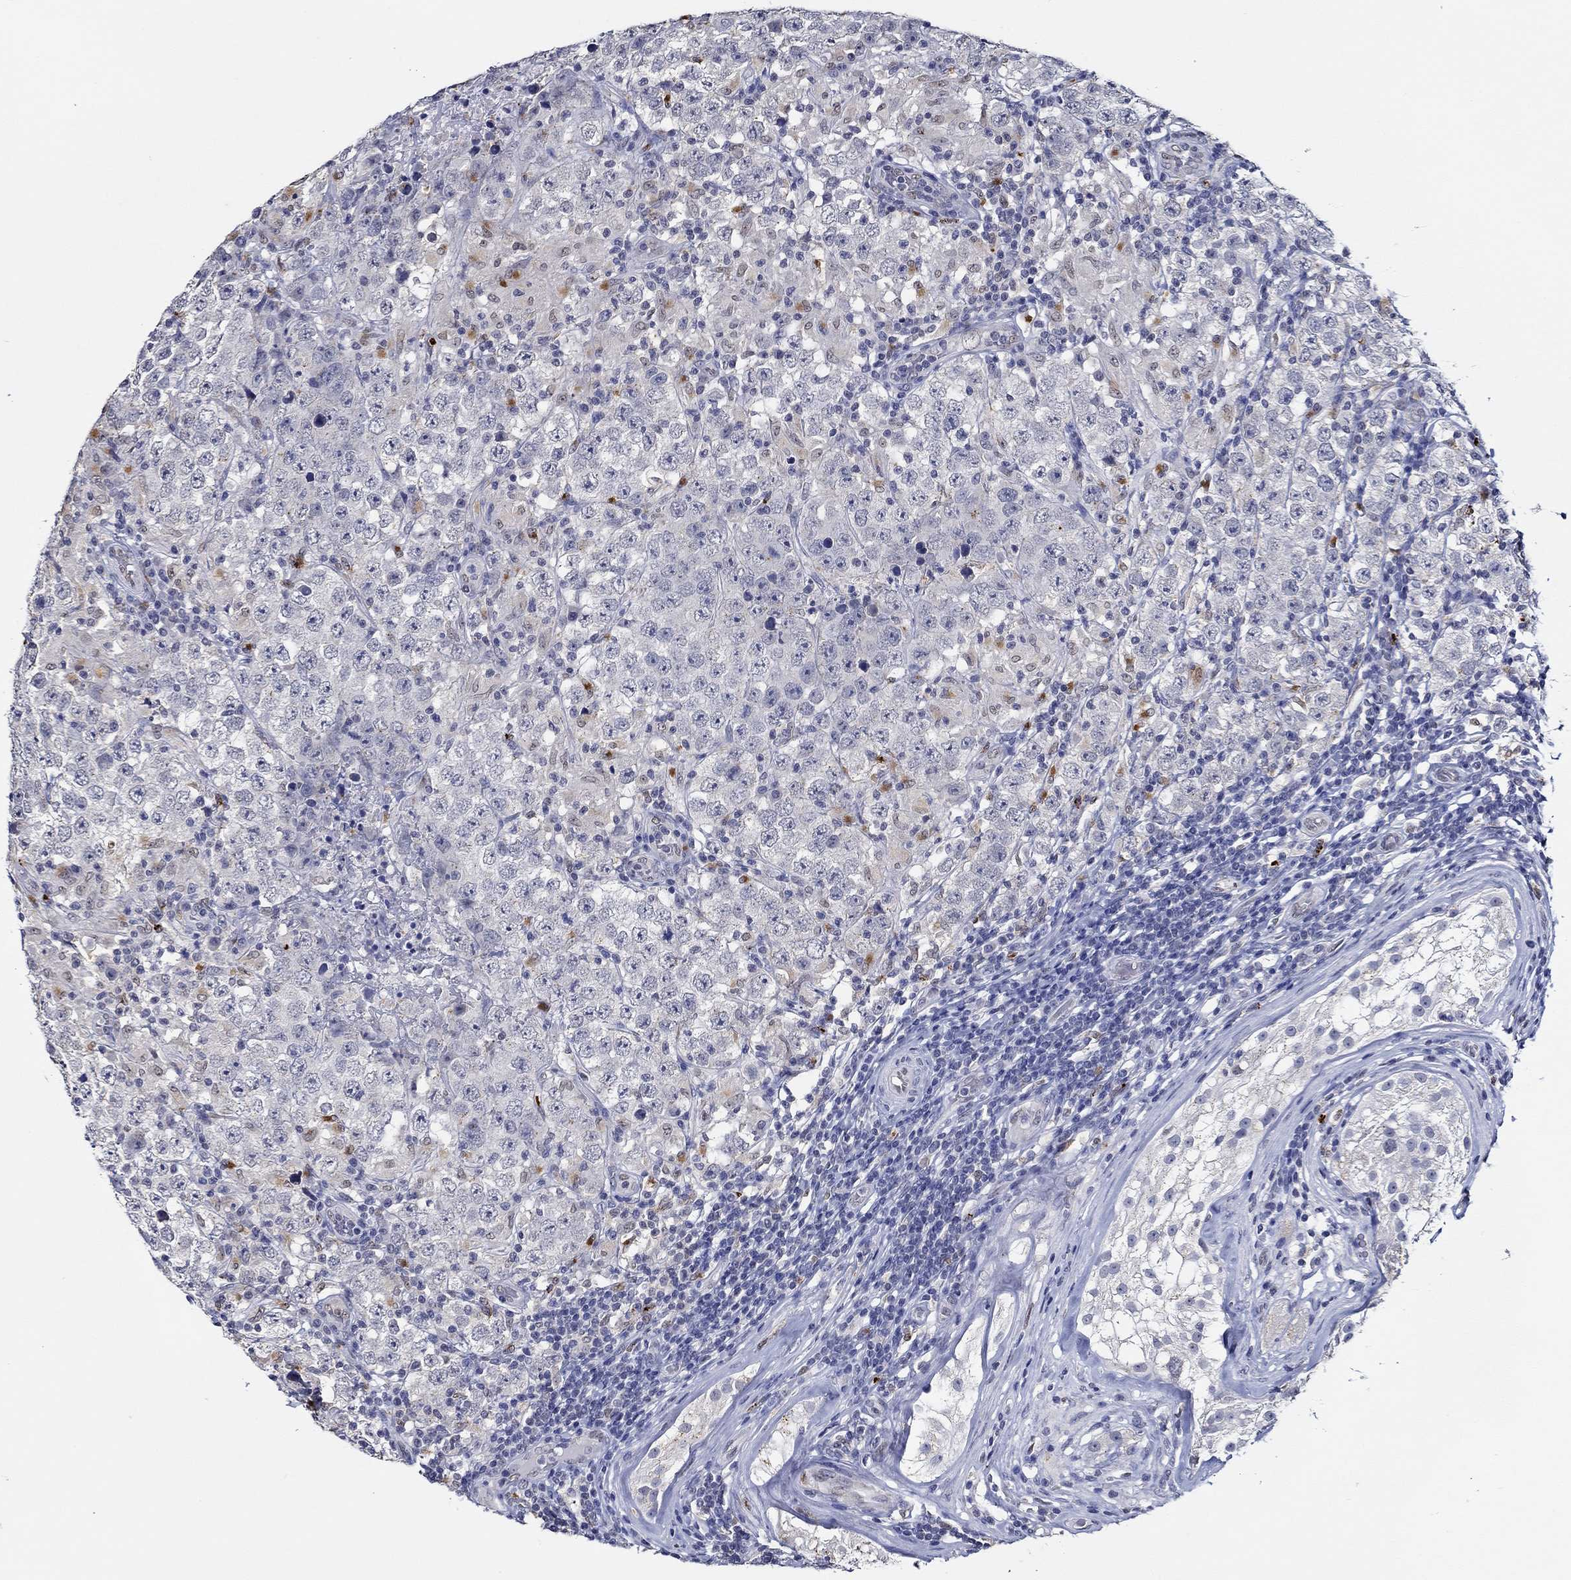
{"staining": {"intensity": "moderate", "quantity": "<25%", "location": "cytoplasmic/membranous"}, "tissue": "testis cancer", "cell_type": "Tumor cells", "image_type": "cancer", "snomed": [{"axis": "morphology", "description": "Seminoma, NOS"}, {"axis": "morphology", "description": "Carcinoma, Embryonal, NOS"}, {"axis": "topography", "description": "Testis"}], "caption": "This micrograph demonstrates testis cancer stained with immunohistochemistry (IHC) to label a protein in brown. The cytoplasmic/membranous of tumor cells show moderate positivity for the protein. Nuclei are counter-stained blue.", "gene": "GATA2", "patient": {"sex": "male", "age": 41}}